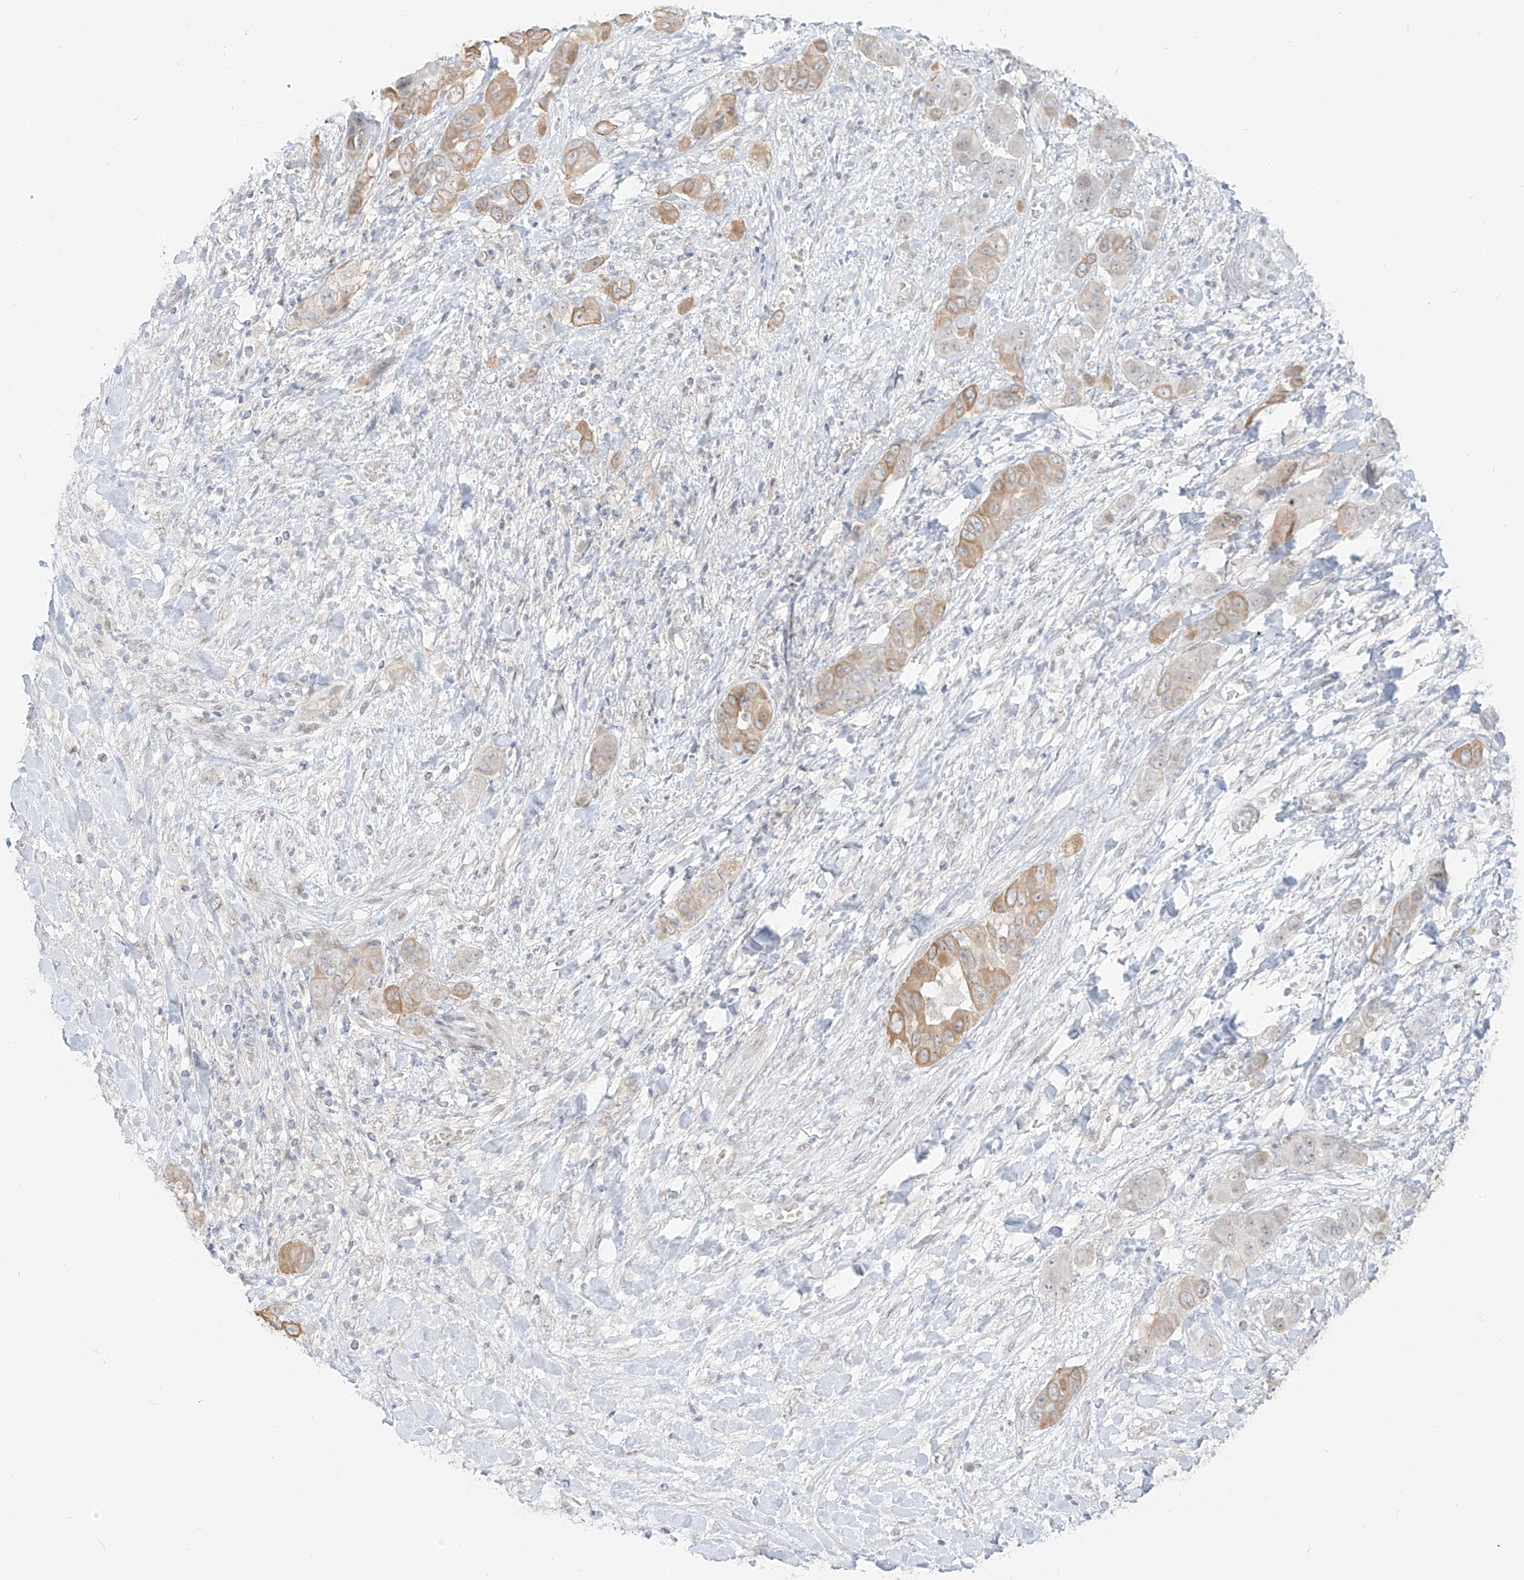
{"staining": {"intensity": "moderate", "quantity": "<25%", "location": "cytoplasmic/membranous"}, "tissue": "liver cancer", "cell_type": "Tumor cells", "image_type": "cancer", "snomed": [{"axis": "morphology", "description": "Cholangiocarcinoma"}, {"axis": "topography", "description": "Liver"}], "caption": "Tumor cells demonstrate low levels of moderate cytoplasmic/membranous expression in about <25% of cells in human cholangiocarcinoma (liver).", "gene": "ZNF774", "patient": {"sex": "female", "age": 52}}